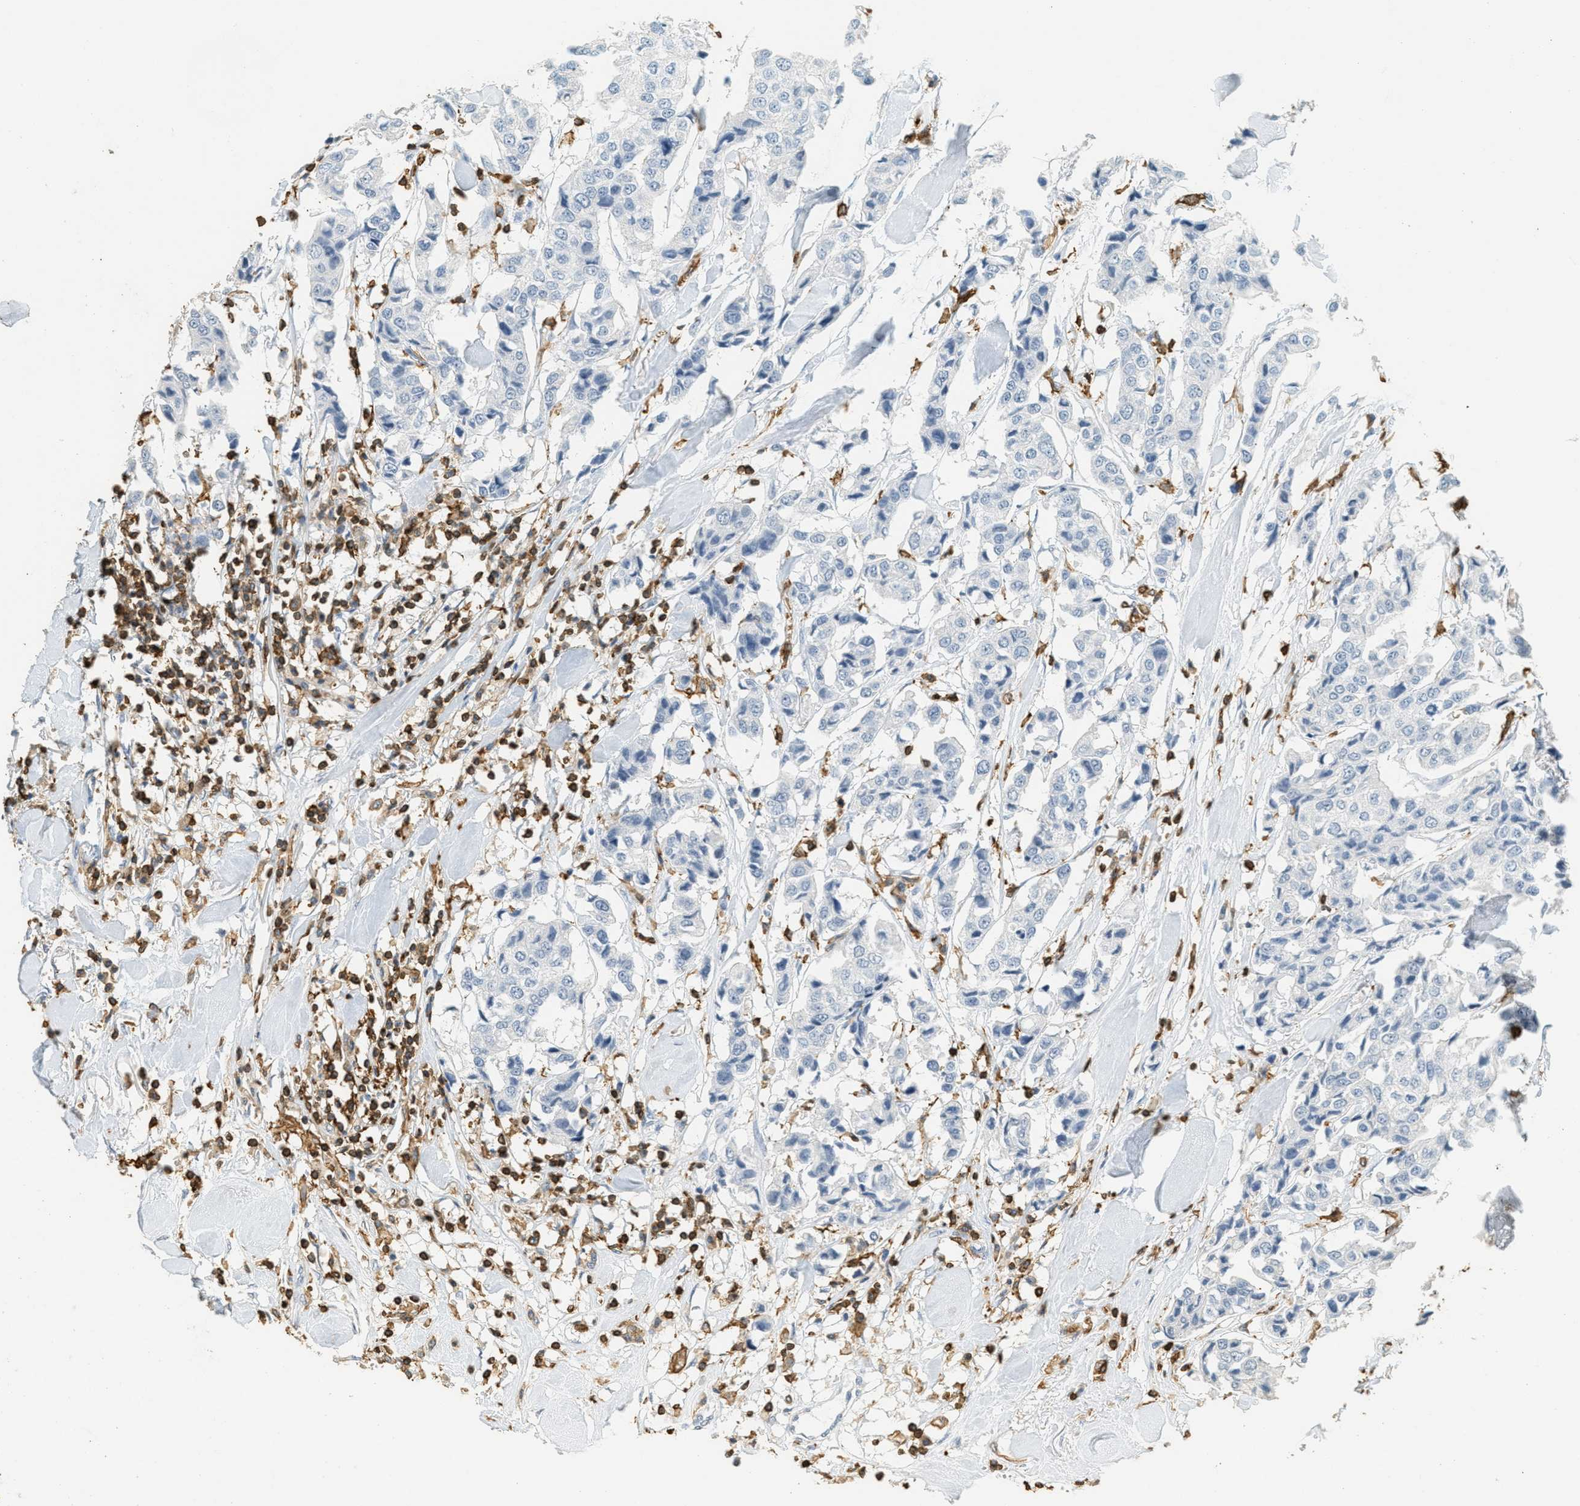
{"staining": {"intensity": "negative", "quantity": "none", "location": "none"}, "tissue": "breast cancer", "cell_type": "Tumor cells", "image_type": "cancer", "snomed": [{"axis": "morphology", "description": "Duct carcinoma"}, {"axis": "topography", "description": "Breast"}], "caption": "DAB immunohistochemical staining of breast intraductal carcinoma displays no significant staining in tumor cells.", "gene": "LSP1", "patient": {"sex": "female", "age": 80}}